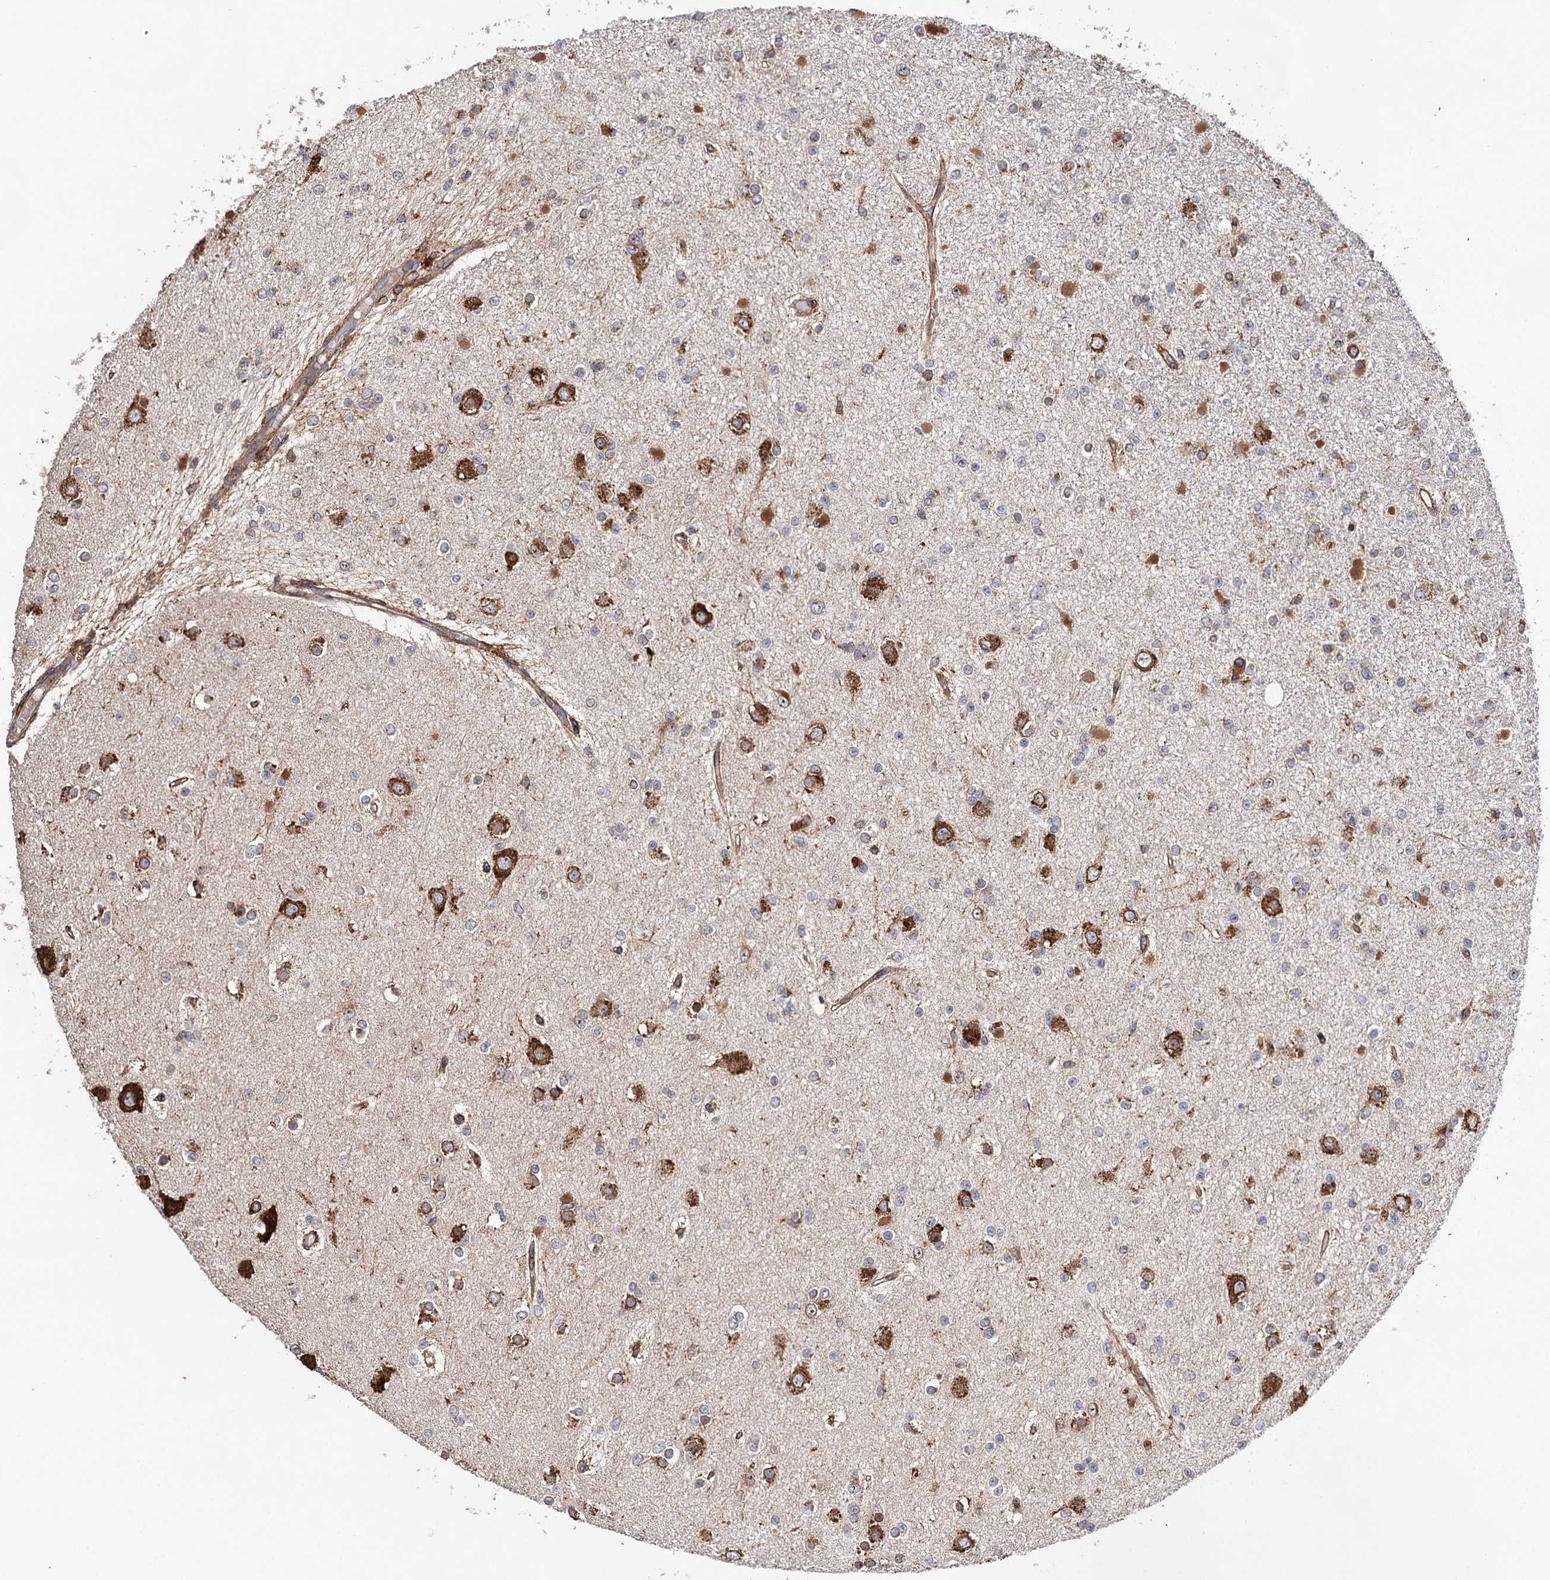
{"staining": {"intensity": "strong", "quantity": "<25%", "location": "cytoplasmic/membranous"}, "tissue": "glioma", "cell_type": "Tumor cells", "image_type": "cancer", "snomed": [{"axis": "morphology", "description": "Glioma, malignant, Low grade"}, {"axis": "topography", "description": "Brain"}], "caption": "Glioma stained with DAB immunohistochemistry (IHC) reveals medium levels of strong cytoplasmic/membranous positivity in about <25% of tumor cells. The staining is performed using DAB brown chromogen to label protein expression. The nuclei are counter-stained blue using hematoxylin.", "gene": "ERP29", "patient": {"sex": "female", "age": 22}}